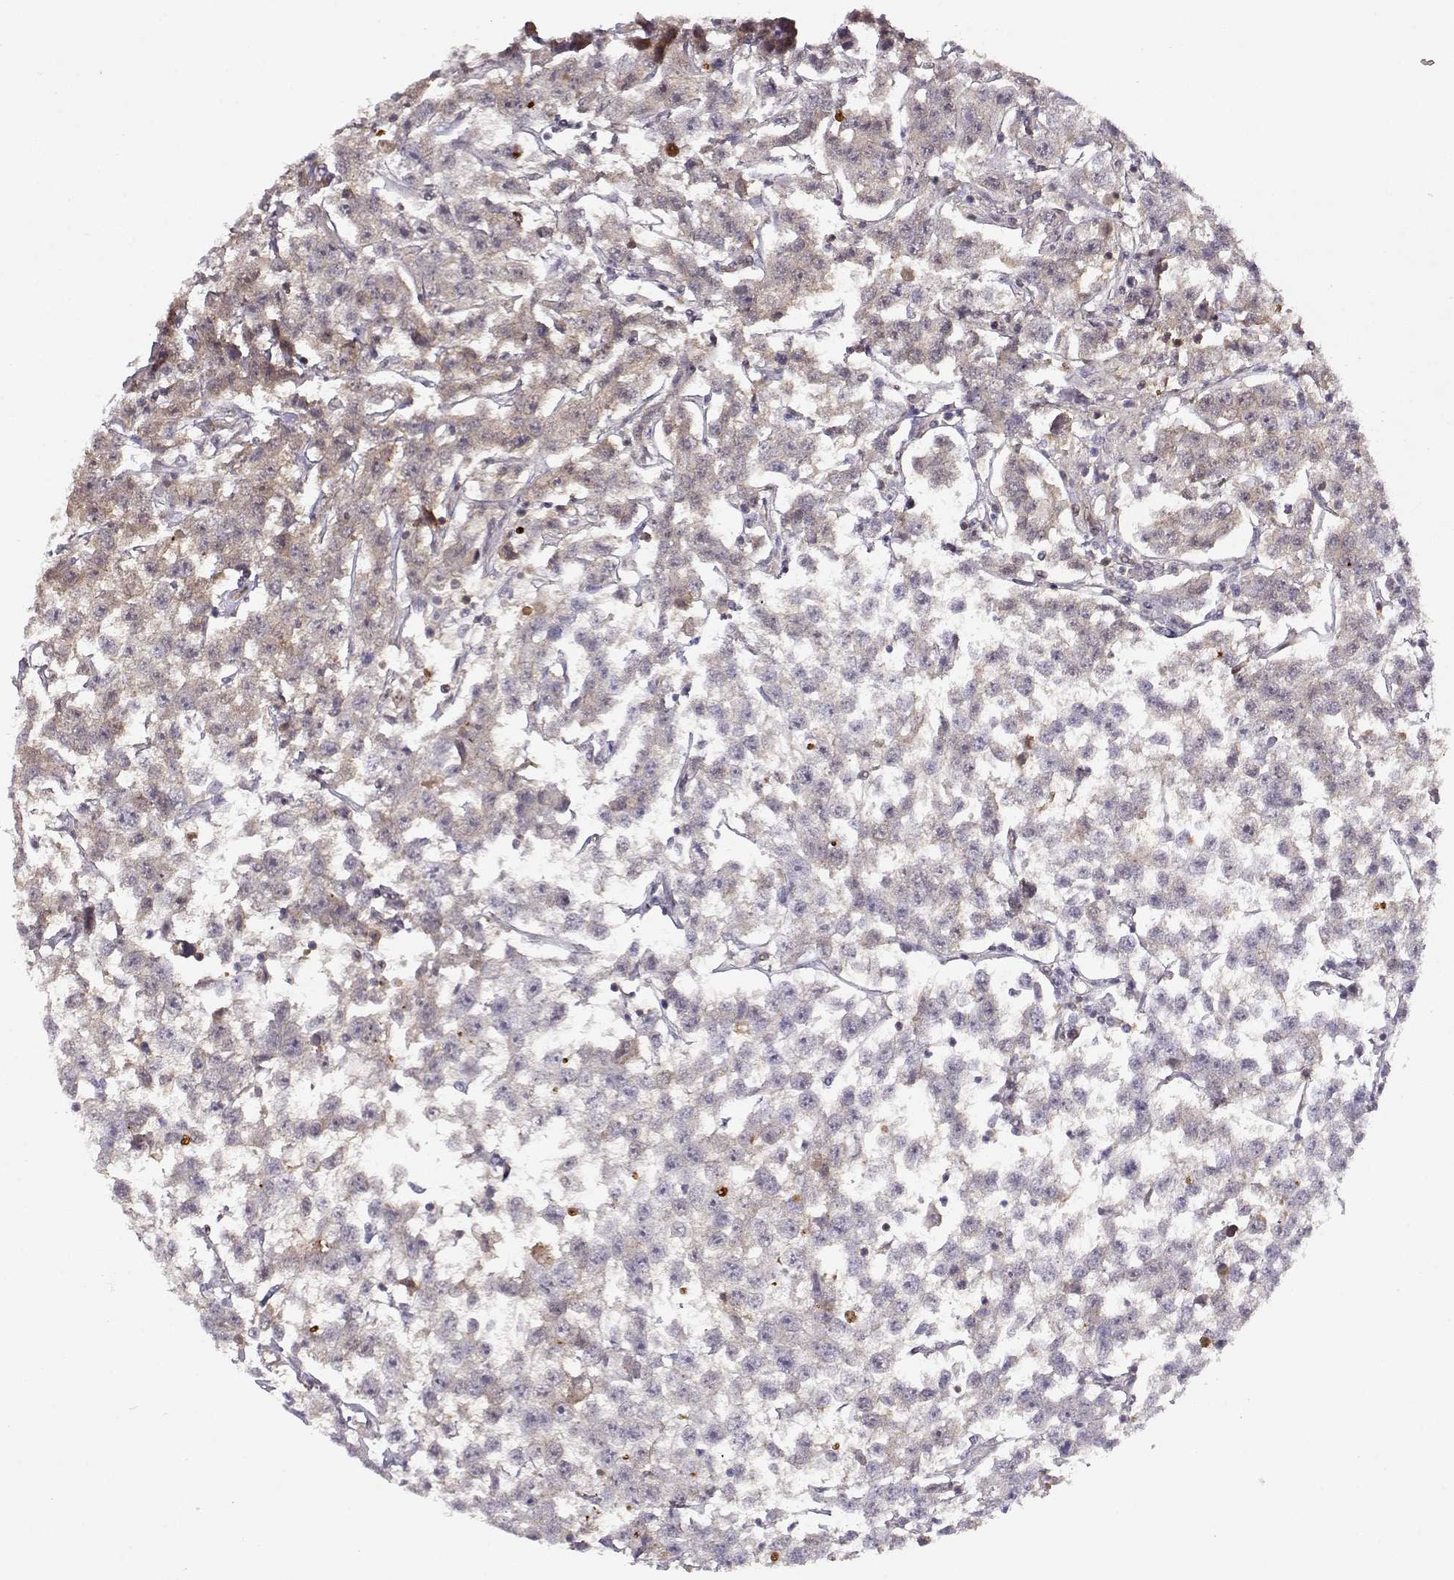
{"staining": {"intensity": "weak", "quantity": "25%-75%", "location": "cytoplasmic/membranous"}, "tissue": "testis cancer", "cell_type": "Tumor cells", "image_type": "cancer", "snomed": [{"axis": "morphology", "description": "Seminoma, NOS"}, {"axis": "topography", "description": "Testis"}], "caption": "Testis cancer tissue demonstrates weak cytoplasmic/membranous staining in approximately 25%-75% of tumor cells, visualized by immunohistochemistry.", "gene": "PNP", "patient": {"sex": "male", "age": 59}}